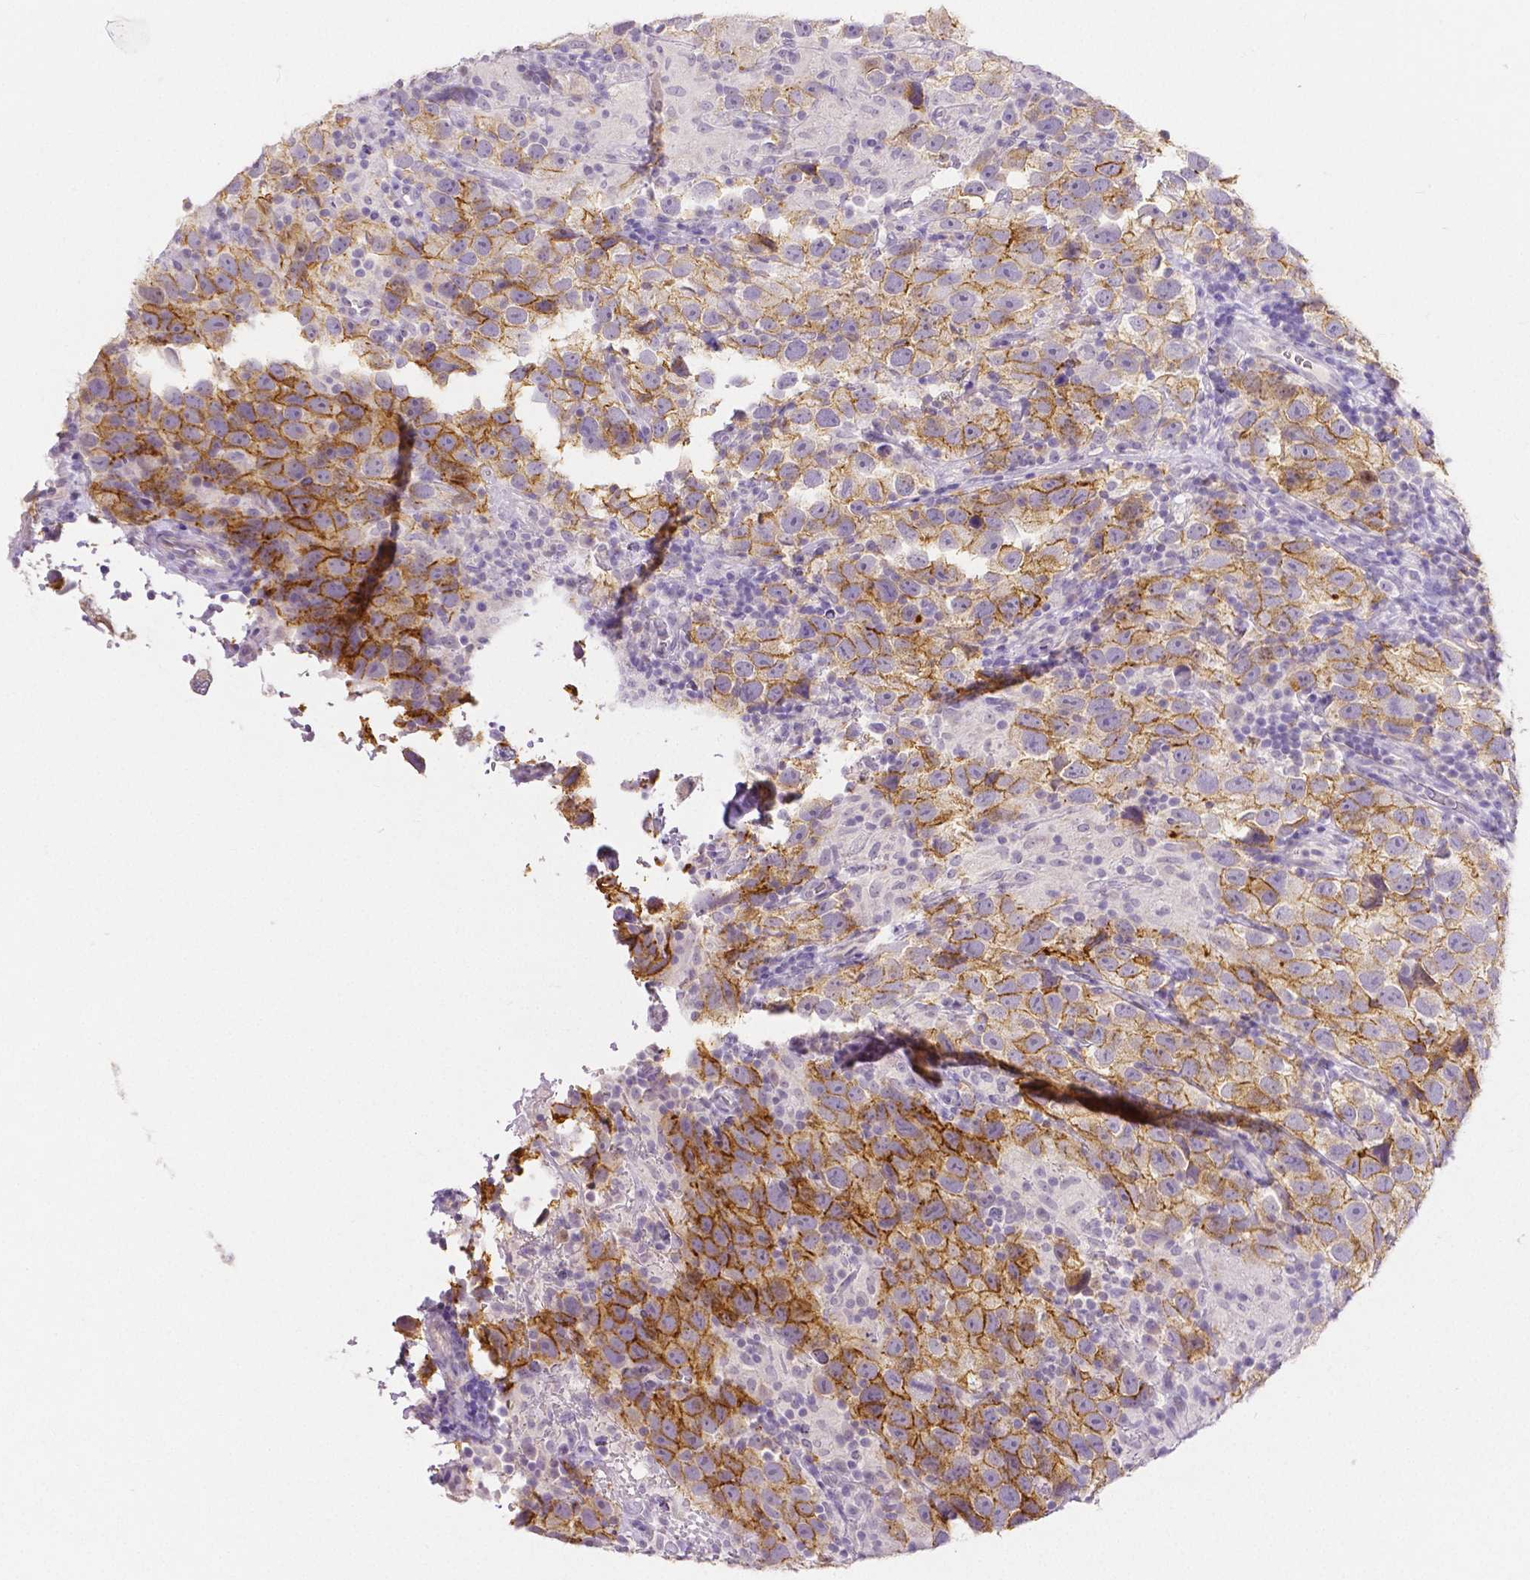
{"staining": {"intensity": "moderate", "quantity": ">75%", "location": "cytoplasmic/membranous"}, "tissue": "testis cancer", "cell_type": "Tumor cells", "image_type": "cancer", "snomed": [{"axis": "morphology", "description": "Seminoma, NOS"}, {"axis": "topography", "description": "Testis"}], "caption": "Immunohistochemistry (IHC) (DAB) staining of testis cancer displays moderate cytoplasmic/membranous protein expression in approximately >75% of tumor cells.", "gene": "OCLN", "patient": {"sex": "male", "age": 26}}